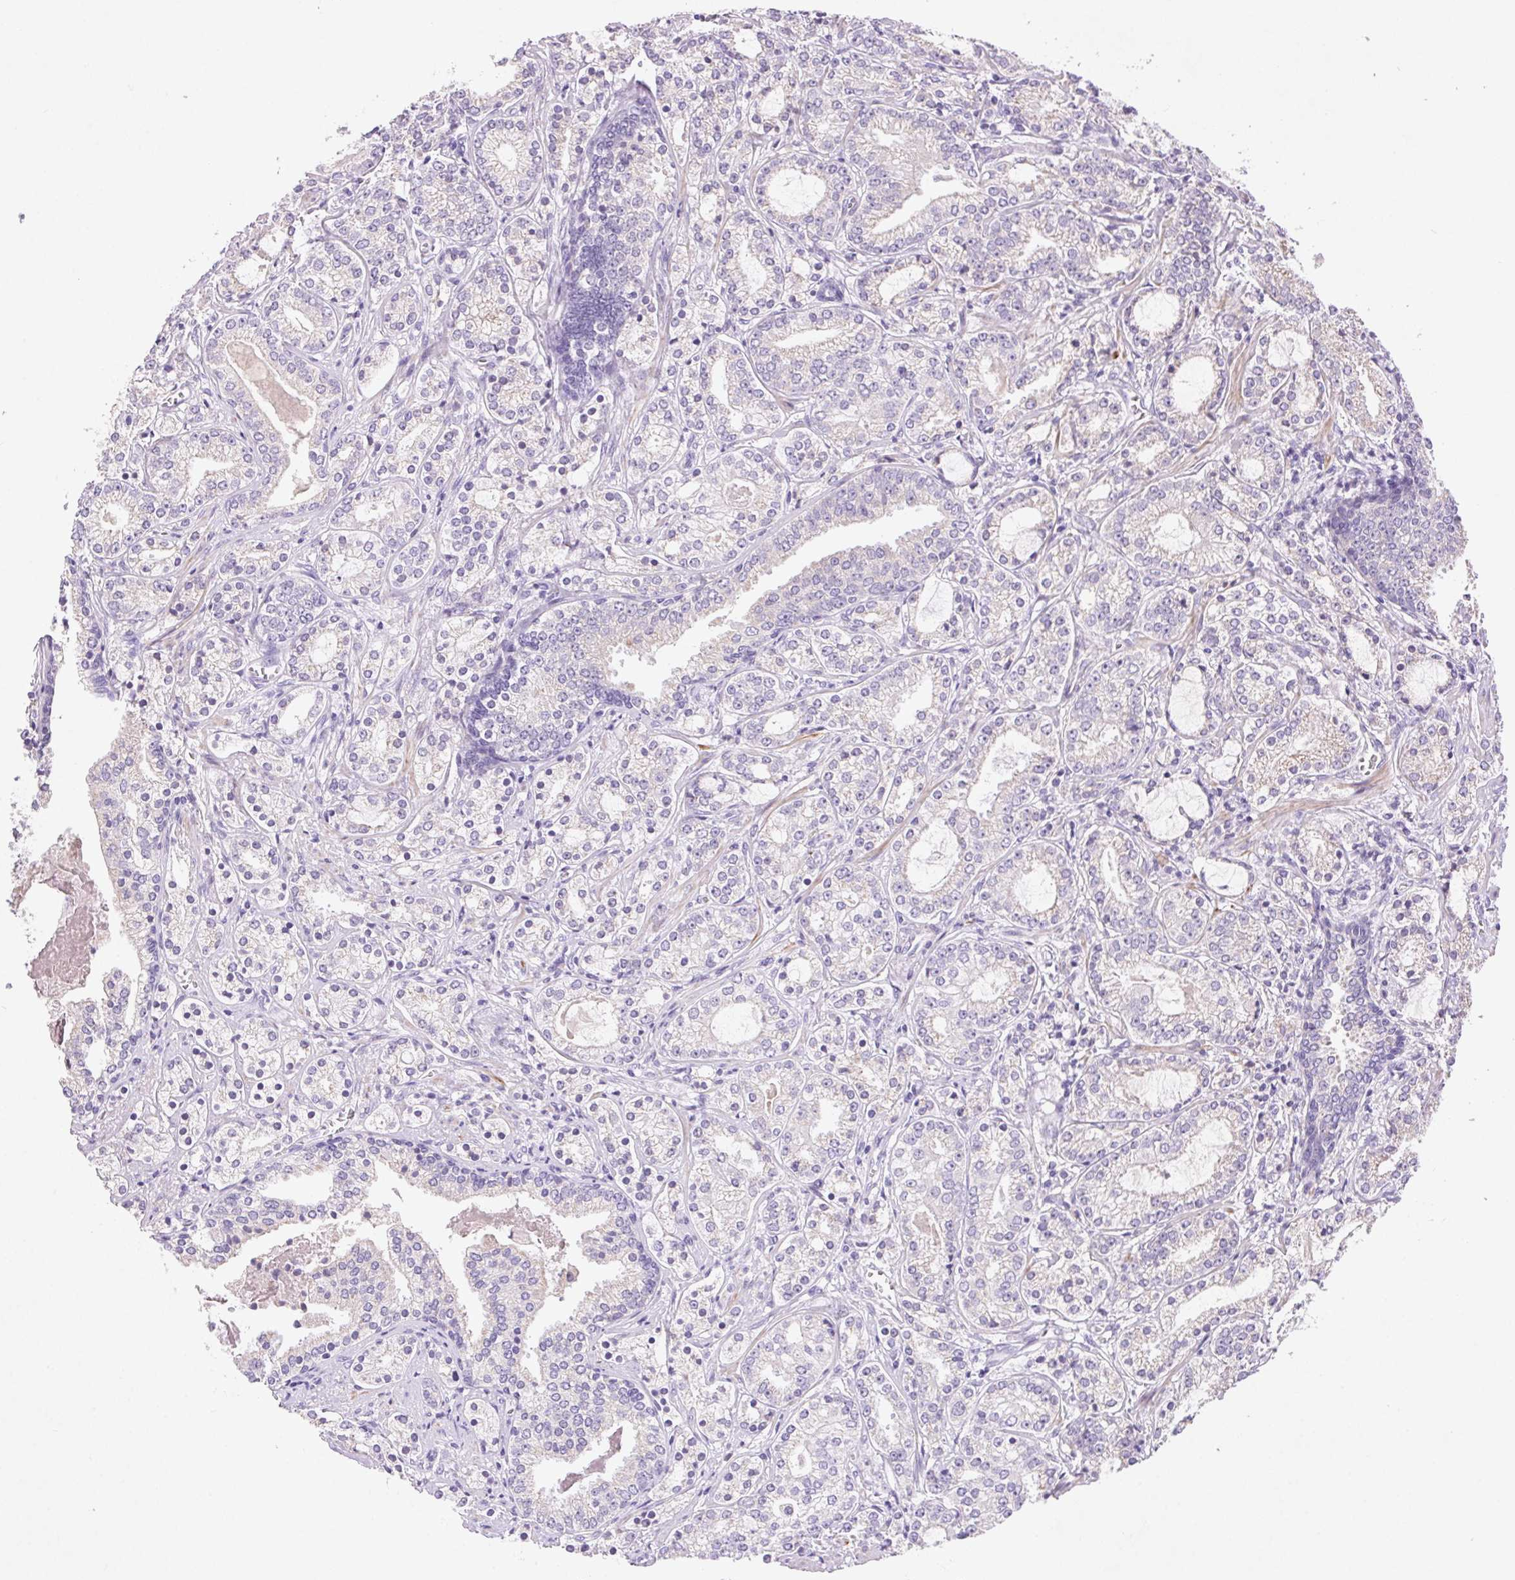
{"staining": {"intensity": "negative", "quantity": "none", "location": "none"}, "tissue": "prostate cancer", "cell_type": "Tumor cells", "image_type": "cancer", "snomed": [{"axis": "morphology", "description": "Adenocarcinoma, Medium grade"}, {"axis": "topography", "description": "Prostate"}], "caption": "A histopathology image of prostate cancer (medium-grade adenocarcinoma) stained for a protein demonstrates no brown staining in tumor cells. Brightfield microscopy of immunohistochemistry stained with DAB (brown) and hematoxylin (blue), captured at high magnification.", "gene": "ARHGAP11B", "patient": {"sex": "male", "age": 57}}